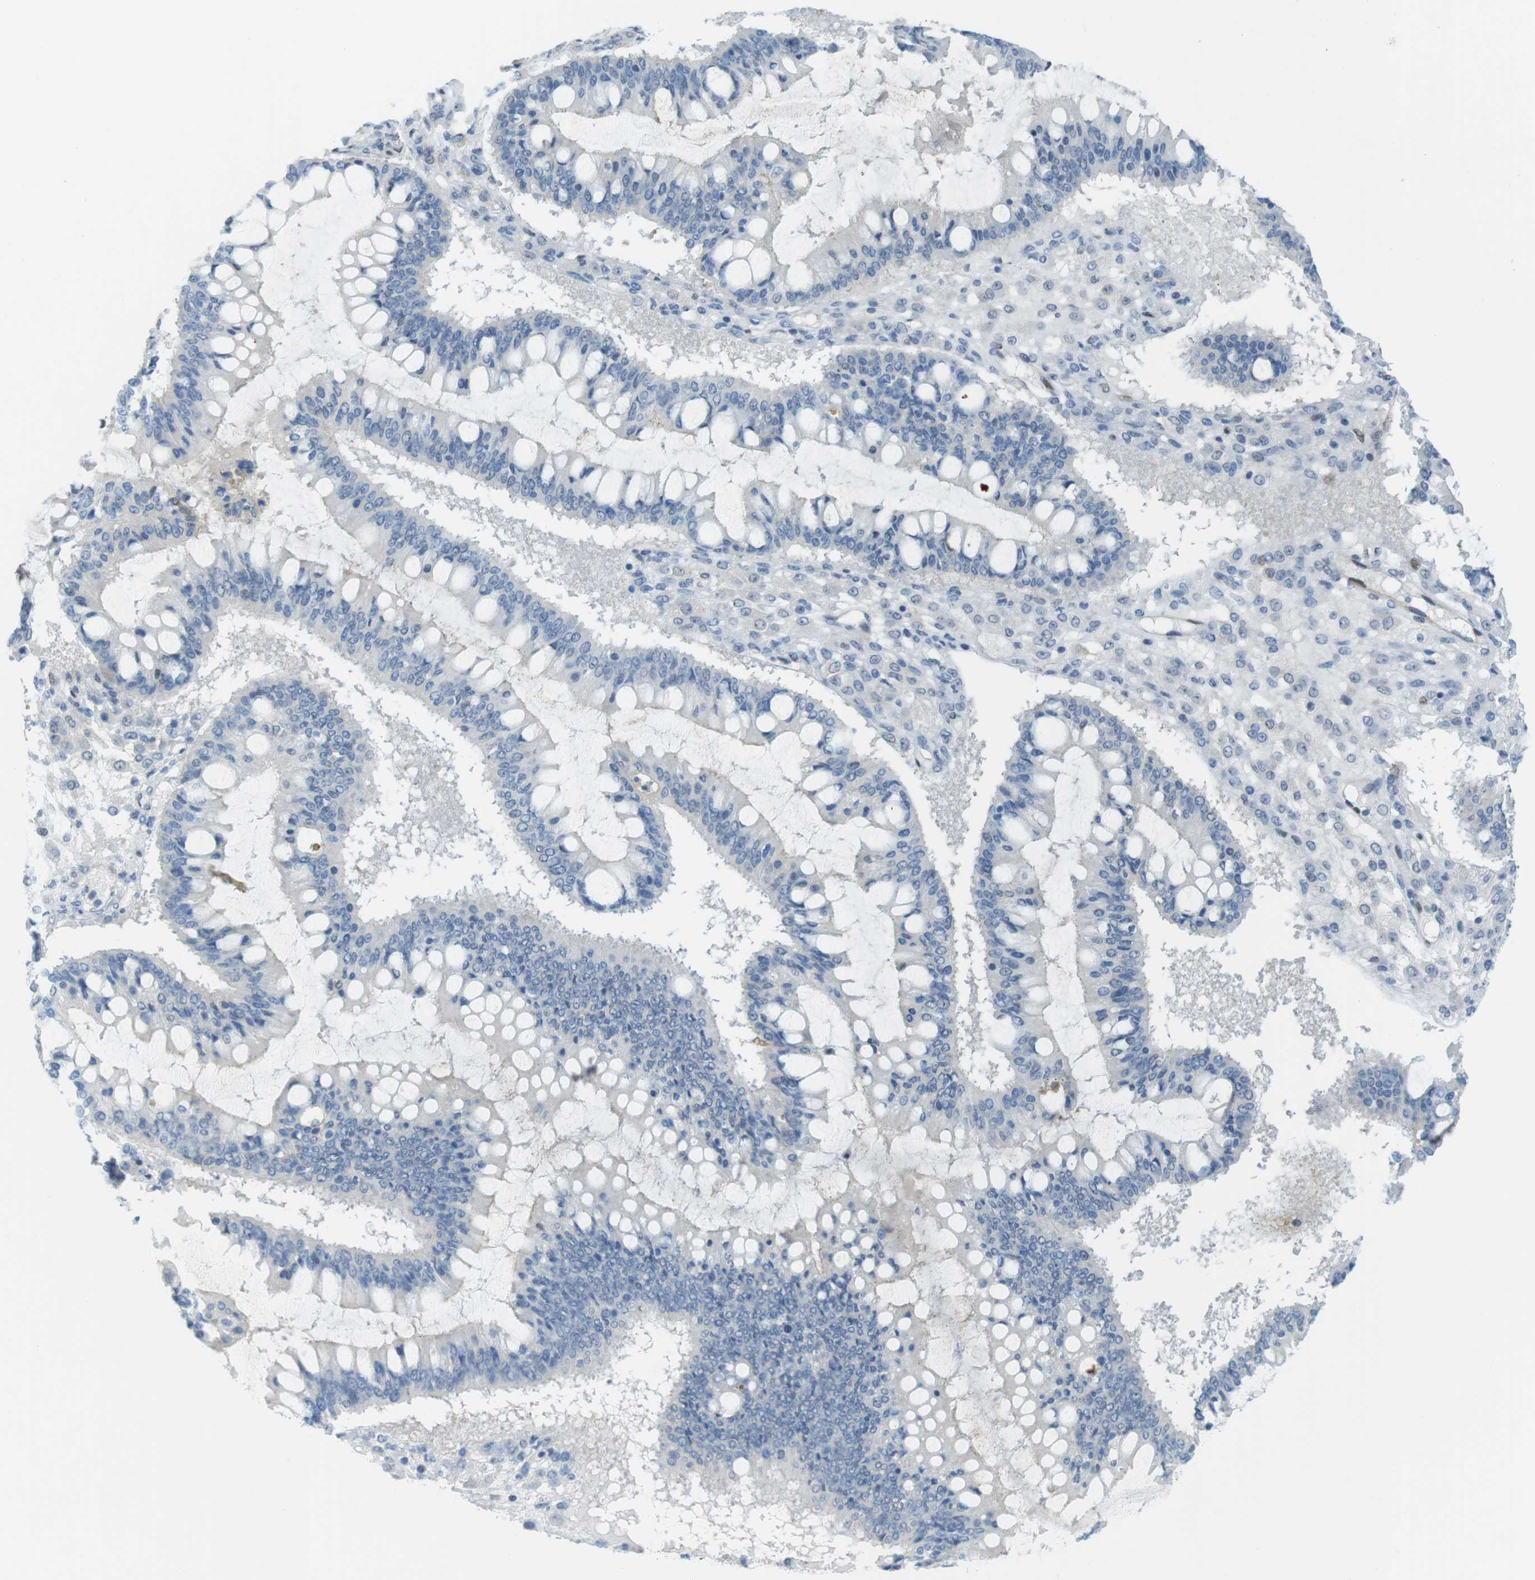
{"staining": {"intensity": "negative", "quantity": "none", "location": "none"}, "tissue": "ovarian cancer", "cell_type": "Tumor cells", "image_type": "cancer", "snomed": [{"axis": "morphology", "description": "Cystadenocarcinoma, mucinous, NOS"}, {"axis": "topography", "description": "Ovary"}], "caption": "A micrograph of human ovarian cancer (mucinous cystadenocarcinoma) is negative for staining in tumor cells. (Brightfield microscopy of DAB immunohistochemistry (IHC) at high magnification).", "gene": "UBB", "patient": {"sex": "female", "age": 73}}